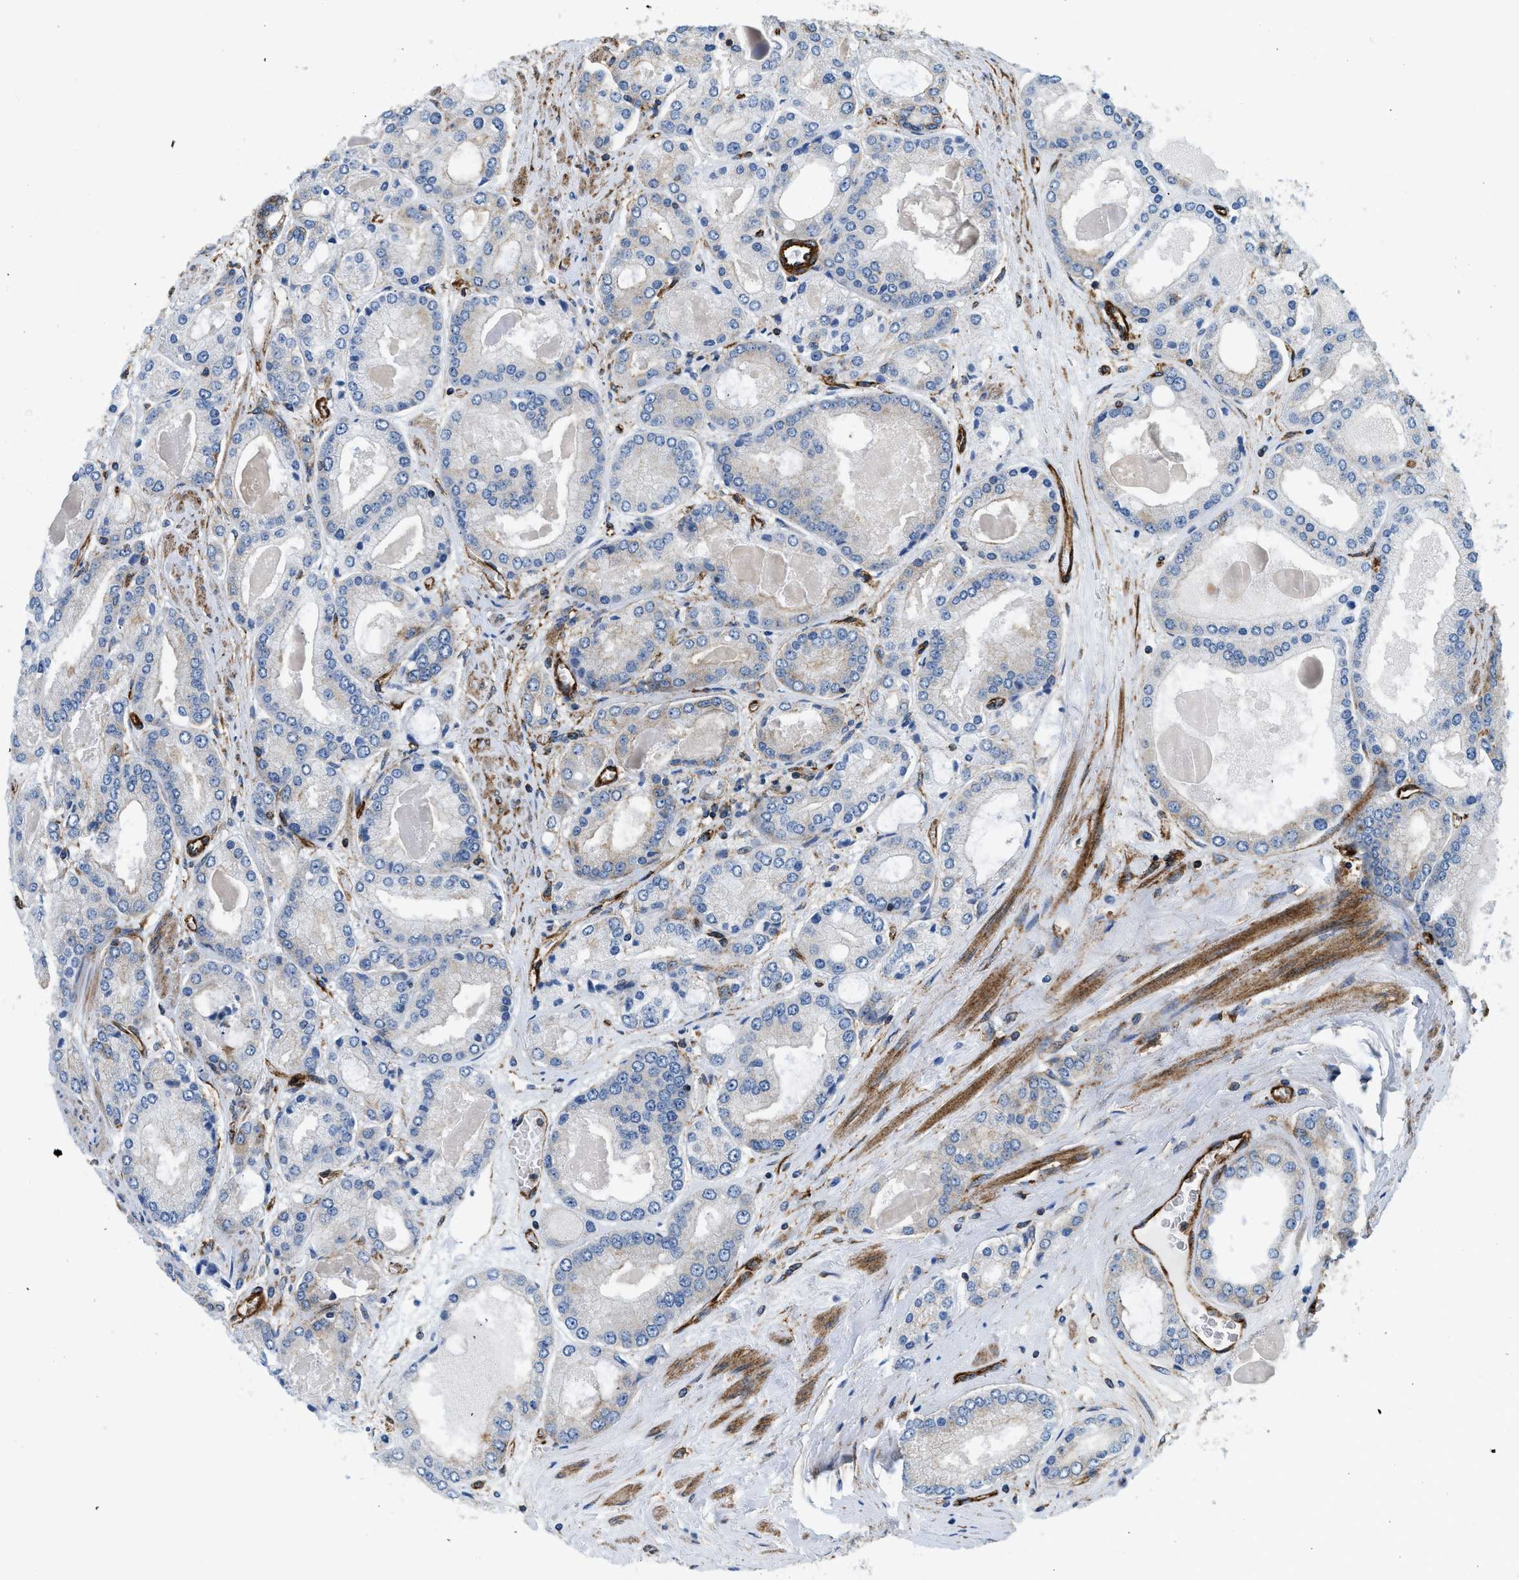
{"staining": {"intensity": "negative", "quantity": "none", "location": "none"}, "tissue": "prostate cancer", "cell_type": "Tumor cells", "image_type": "cancer", "snomed": [{"axis": "morphology", "description": "Adenocarcinoma, High grade"}, {"axis": "topography", "description": "Prostate"}], "caption": "A photomicrograph of human prostate cancer is negative for staining in tumor cells. (DAB (3,3'-diaminobenzidine) IHC visualized using brightfield microscopy, high magnification).", "gene": "HIP1", "patient": {"sex": "male", "age": 59}}